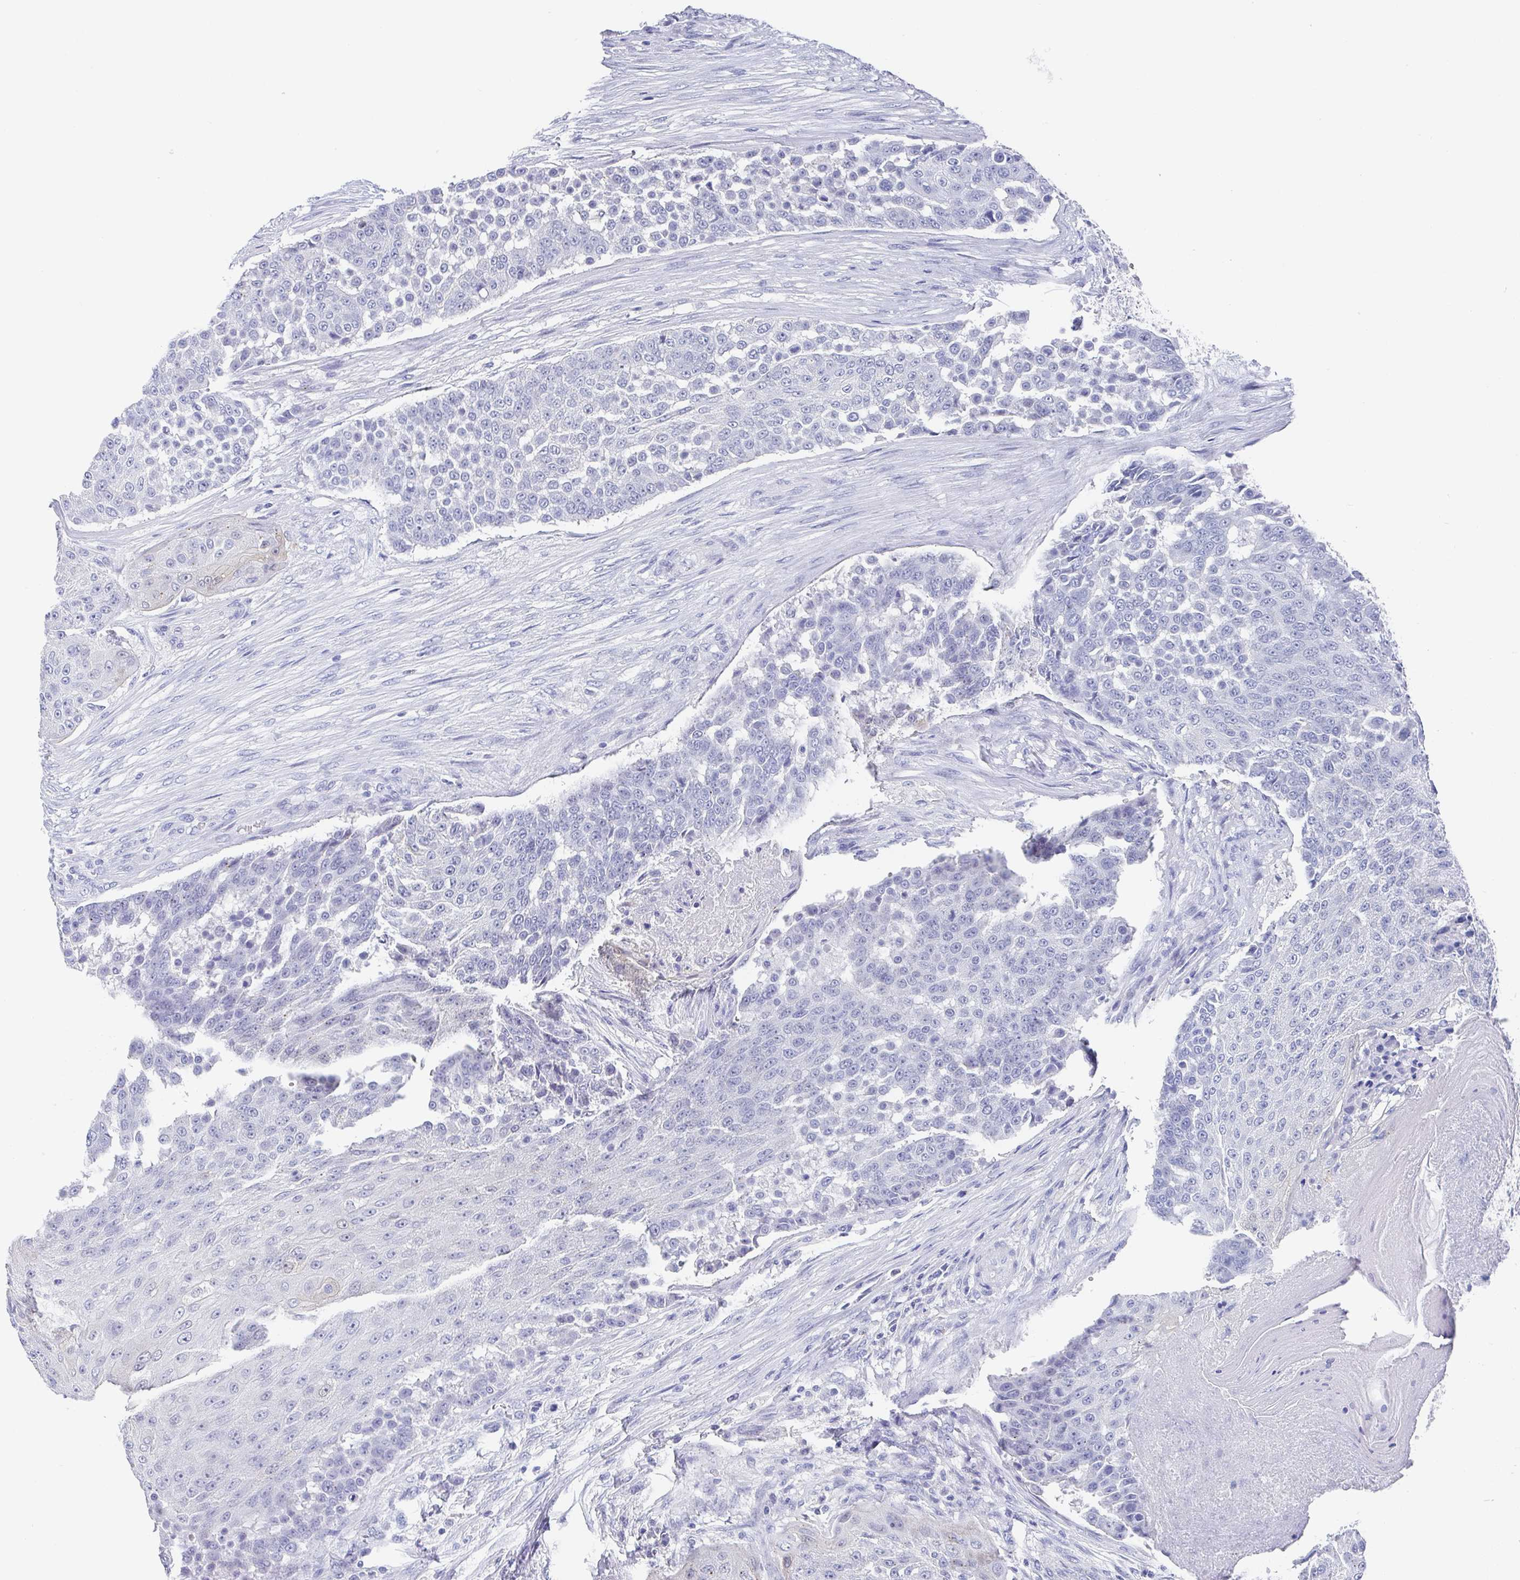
{"staining": {"intensity": "negative", "quantity": "none", "location": "none"}, "tissue": "urothelial cancer", "cell_type": "Tumor cells", "image_type": "cancer", "snomed": [{"axis": "morphology", "description": "Urothelial carcinoma, High grade"}, {"axis": "topography", "description": "Urinary bladder"}], "caption": "Tumor cells are negative for brown protein staining in urothelial carcinoma (high-grade).", "gene": "TNFRSF8", "patient": {"sex": "female", "age": 63}}